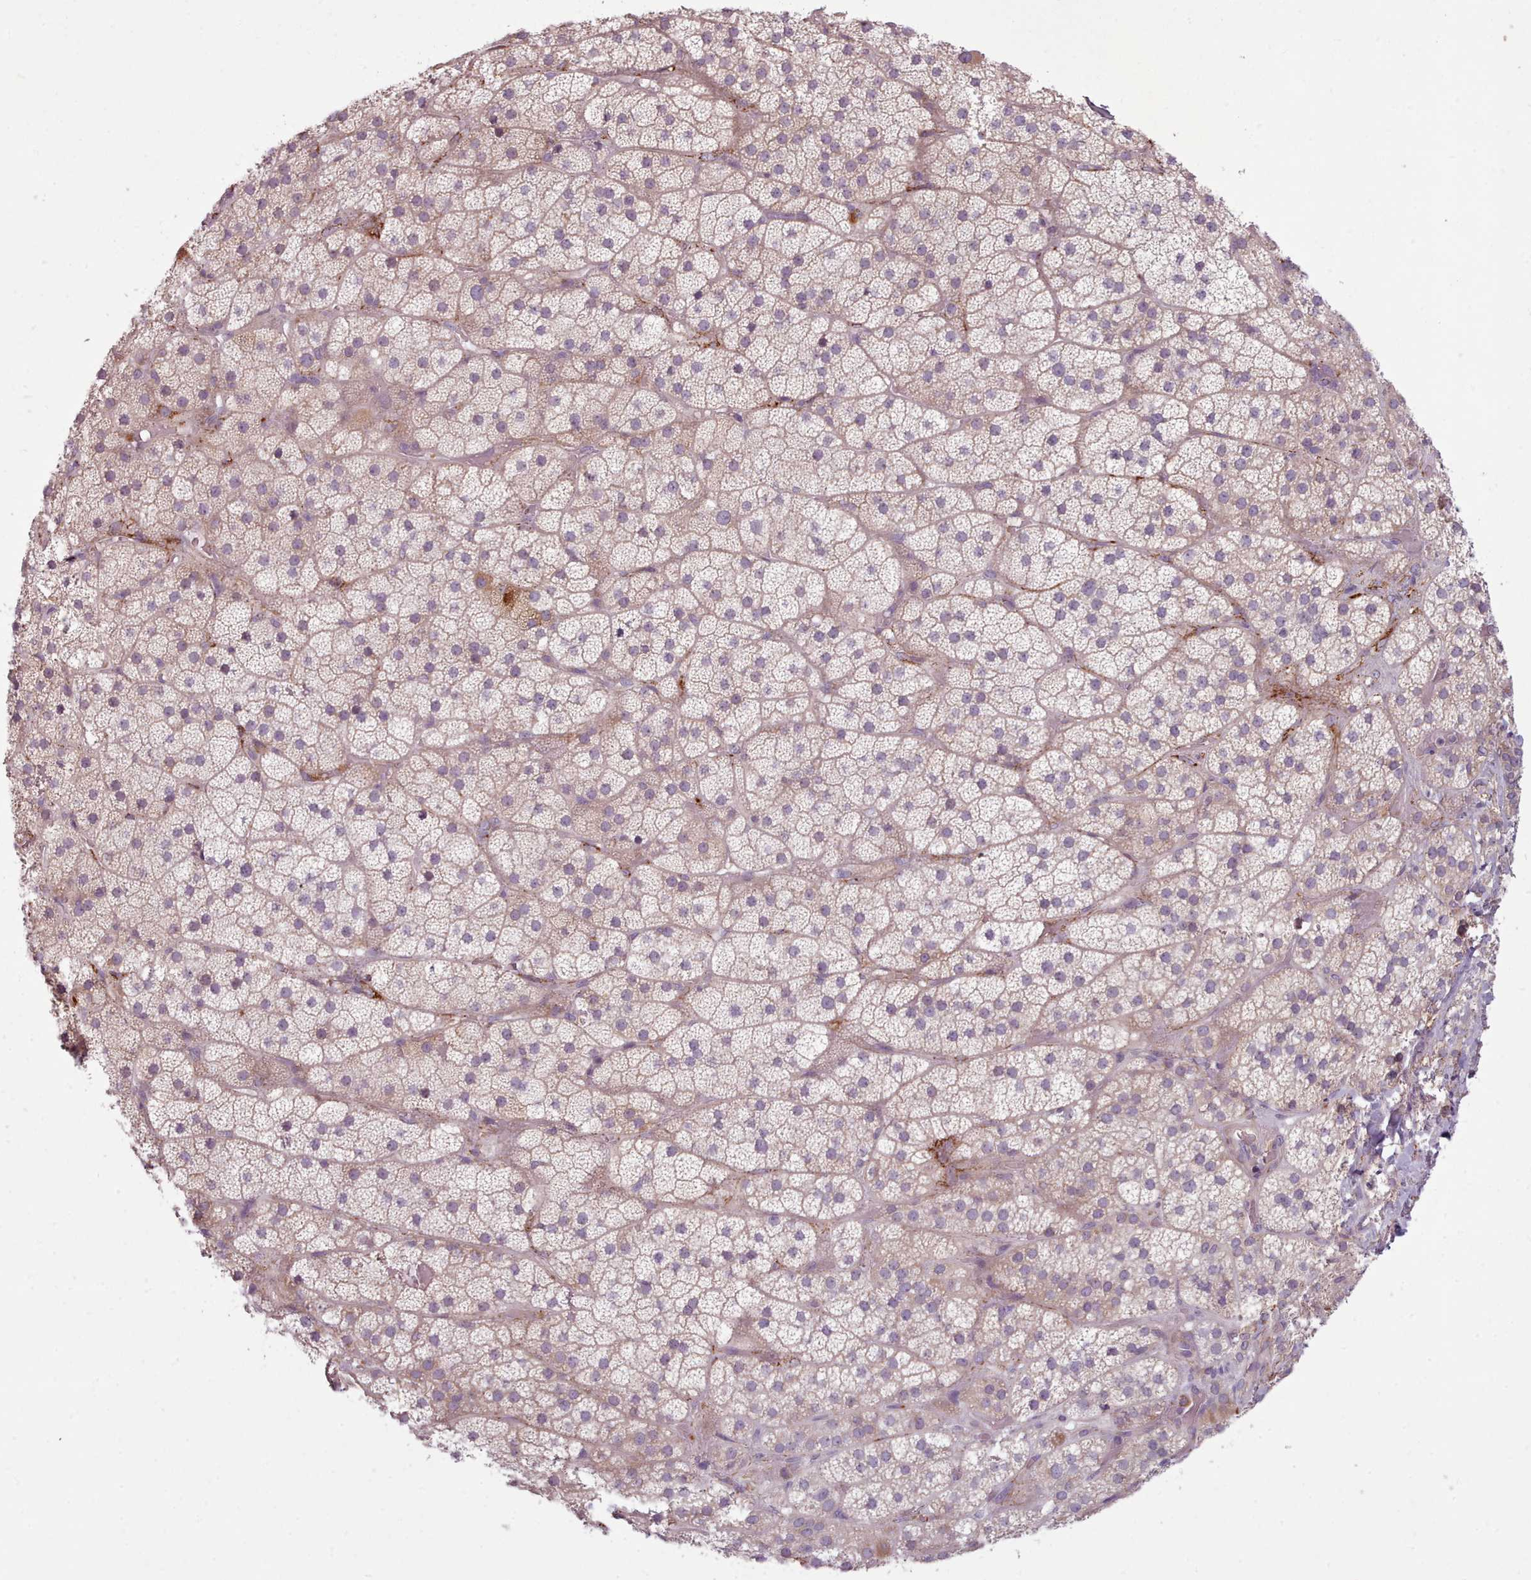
{"staining": {"intensity": "strong", "quantity": "25%-75%", "location": "cytoplasmic/membranous"}, "tissue": "adrenal gland", "cell_type": "Glandular cells", "image_type": "normal", "snomed": [{"axis": "morphology", "description": "Normal tissue, NOS"}, {"axis": "topography", "description": "Adrenal gland"}], "caption": "Human adrenal gland stained with a brown dye displays strong cytoplasmic/membranous positive expression in about 25%-75% of glandular cells.", "gene": "LAPTM5", "patient": {"sex": "male", "age": 57}}